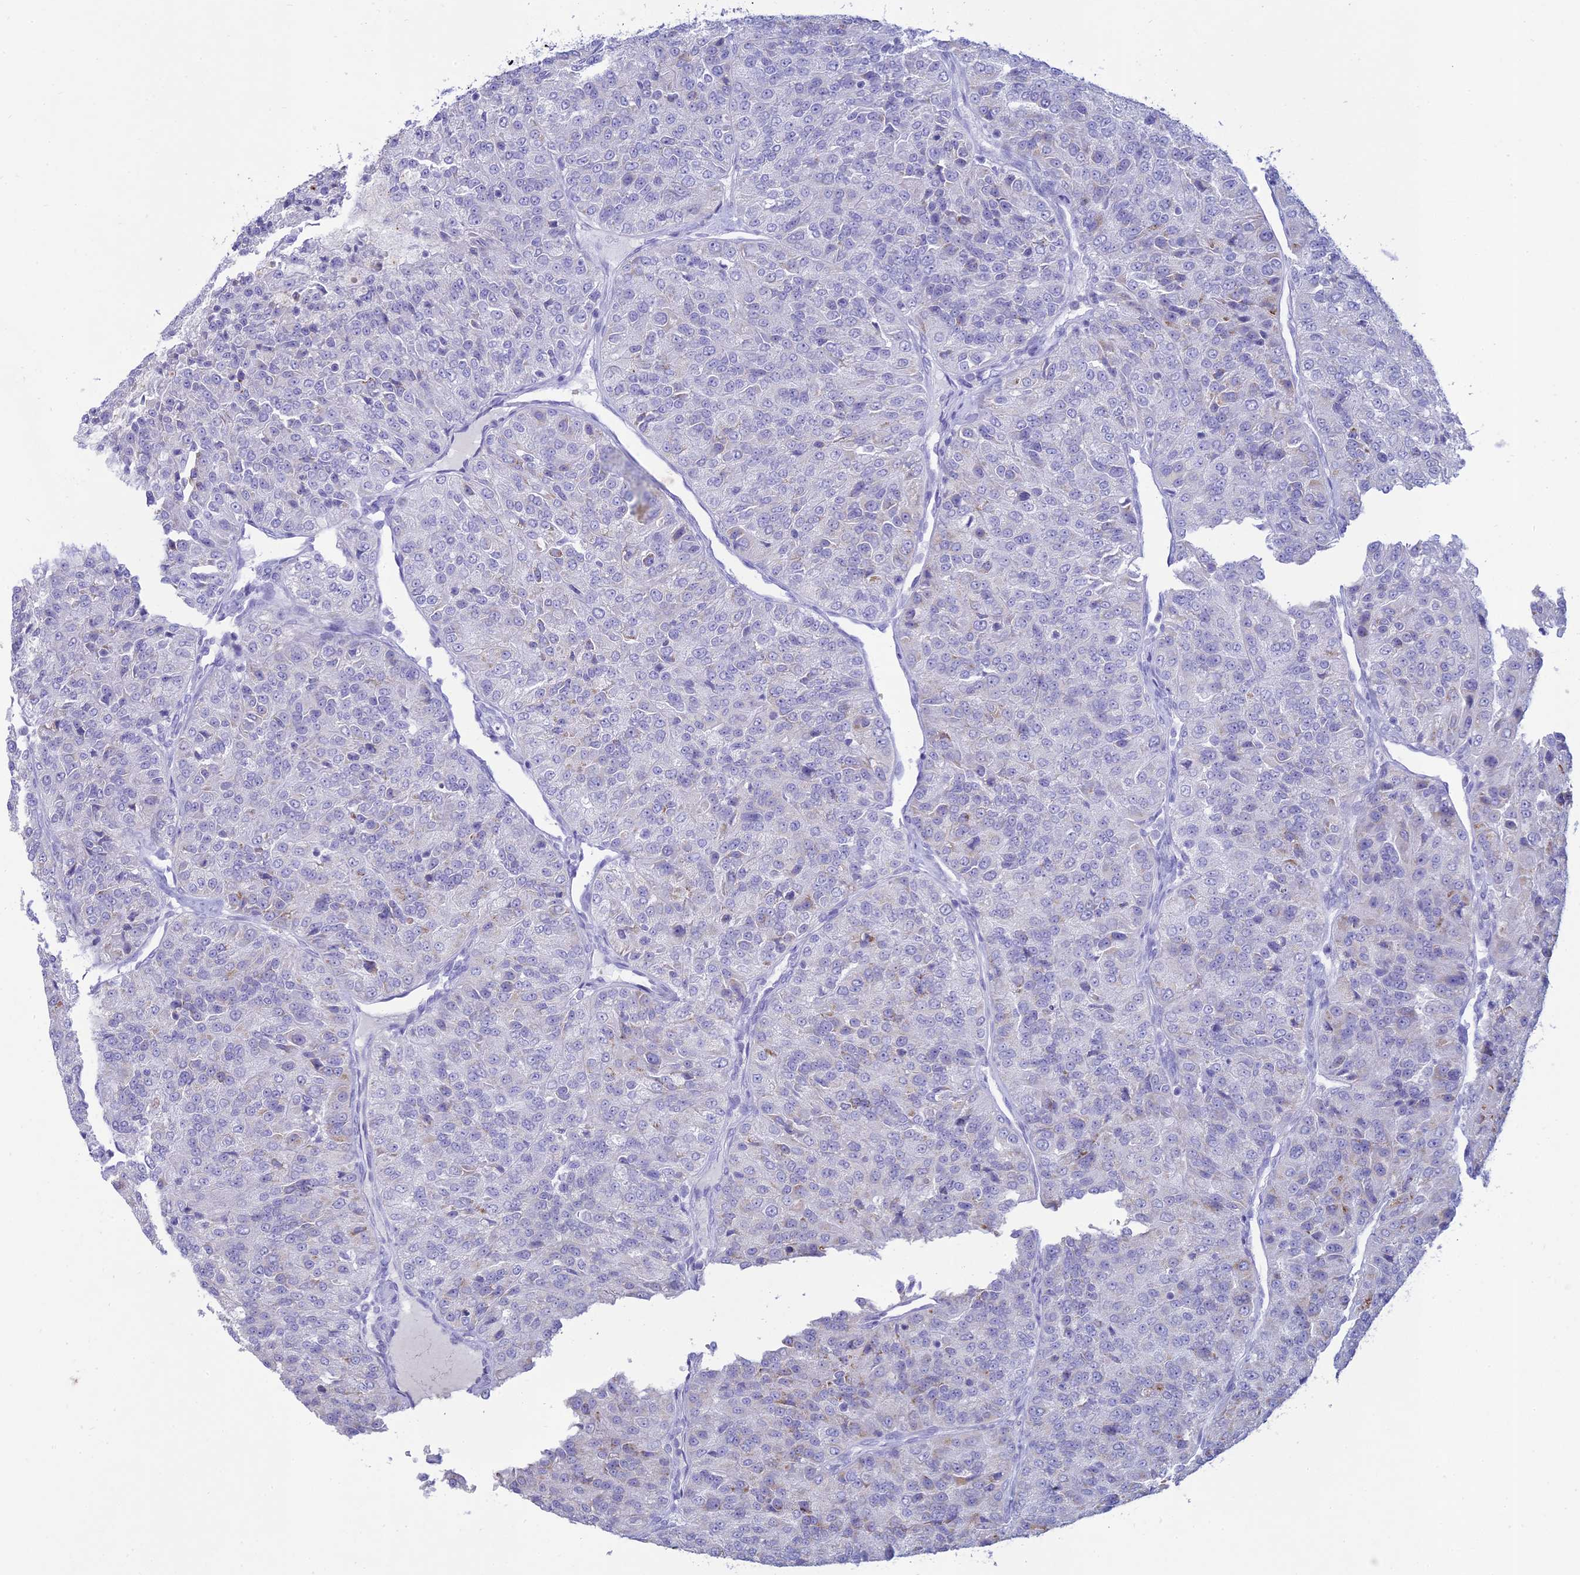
{"staining": {"intensity": "negative", "quantity": "none", "location": "none"}, "tissue": "renal cancer", "cell_type": "Tumor cells", "image_type": "cancer", "snomed": [{"axis": "morphology", "description": "Adenocarcinoma, NOS"}, {"axis": "topography", "description": "Kidney"}], "caption": "There is no significant positivity in tumor cells of renal cancer.", "gene": "MAL2", "patient": {"sex": "female", "age": 63}}